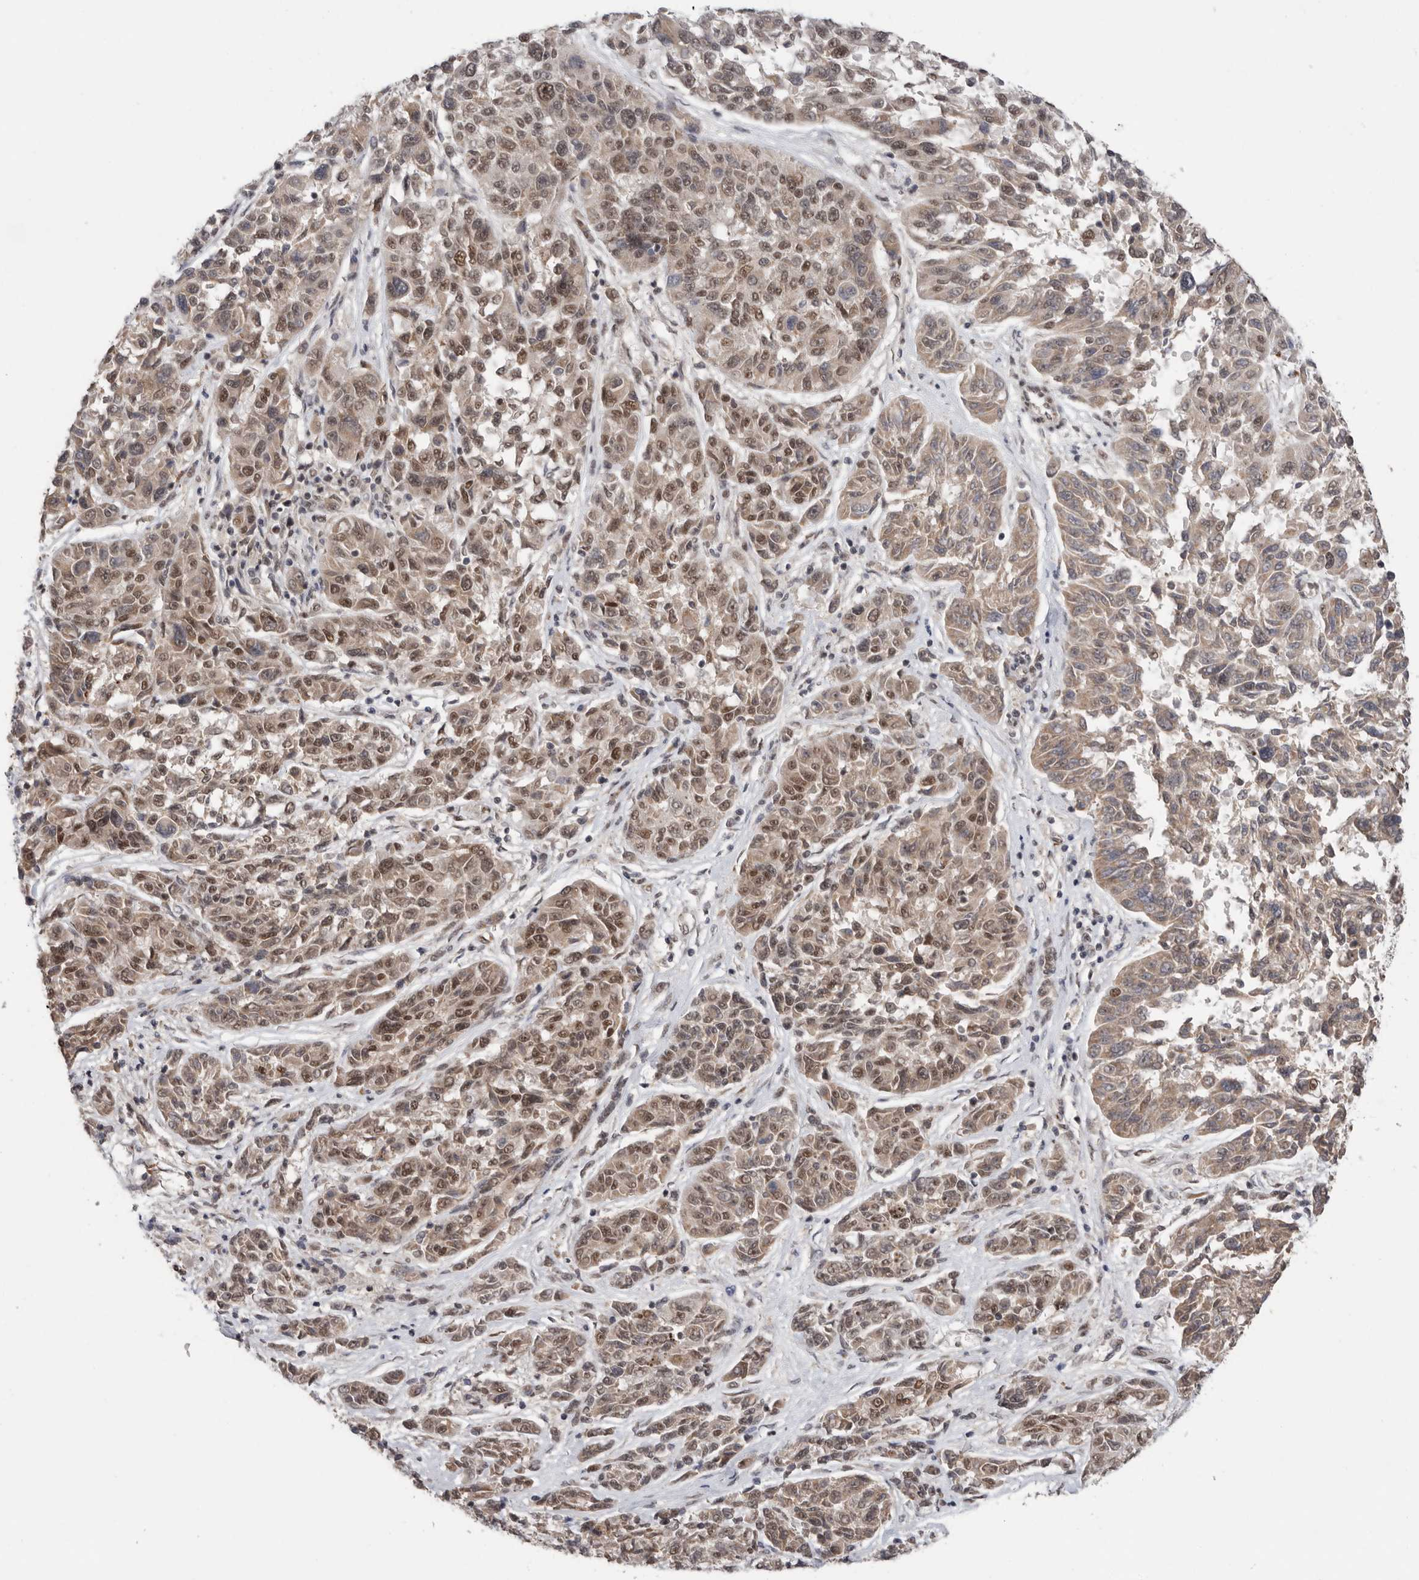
{"staining": {"intensity": "moderate", "quantity": "25%-75%", "location": "nuclear"}, "tissue": "melanoma", "cell_type": "Tumor cells", "image_type": "cancer", "snomed": [{"axis": "morphology", "description": "Malignant melanoma, NOS"}, {"axis": "topography", "description": "Skin"}], "caption": "A micrograph of malignant melanoma stained for a protein shows moderate nuclear brown staining in tumor cells.", "gene": "PPP1R10", "patient": {"sex": "male", "age": 53}}